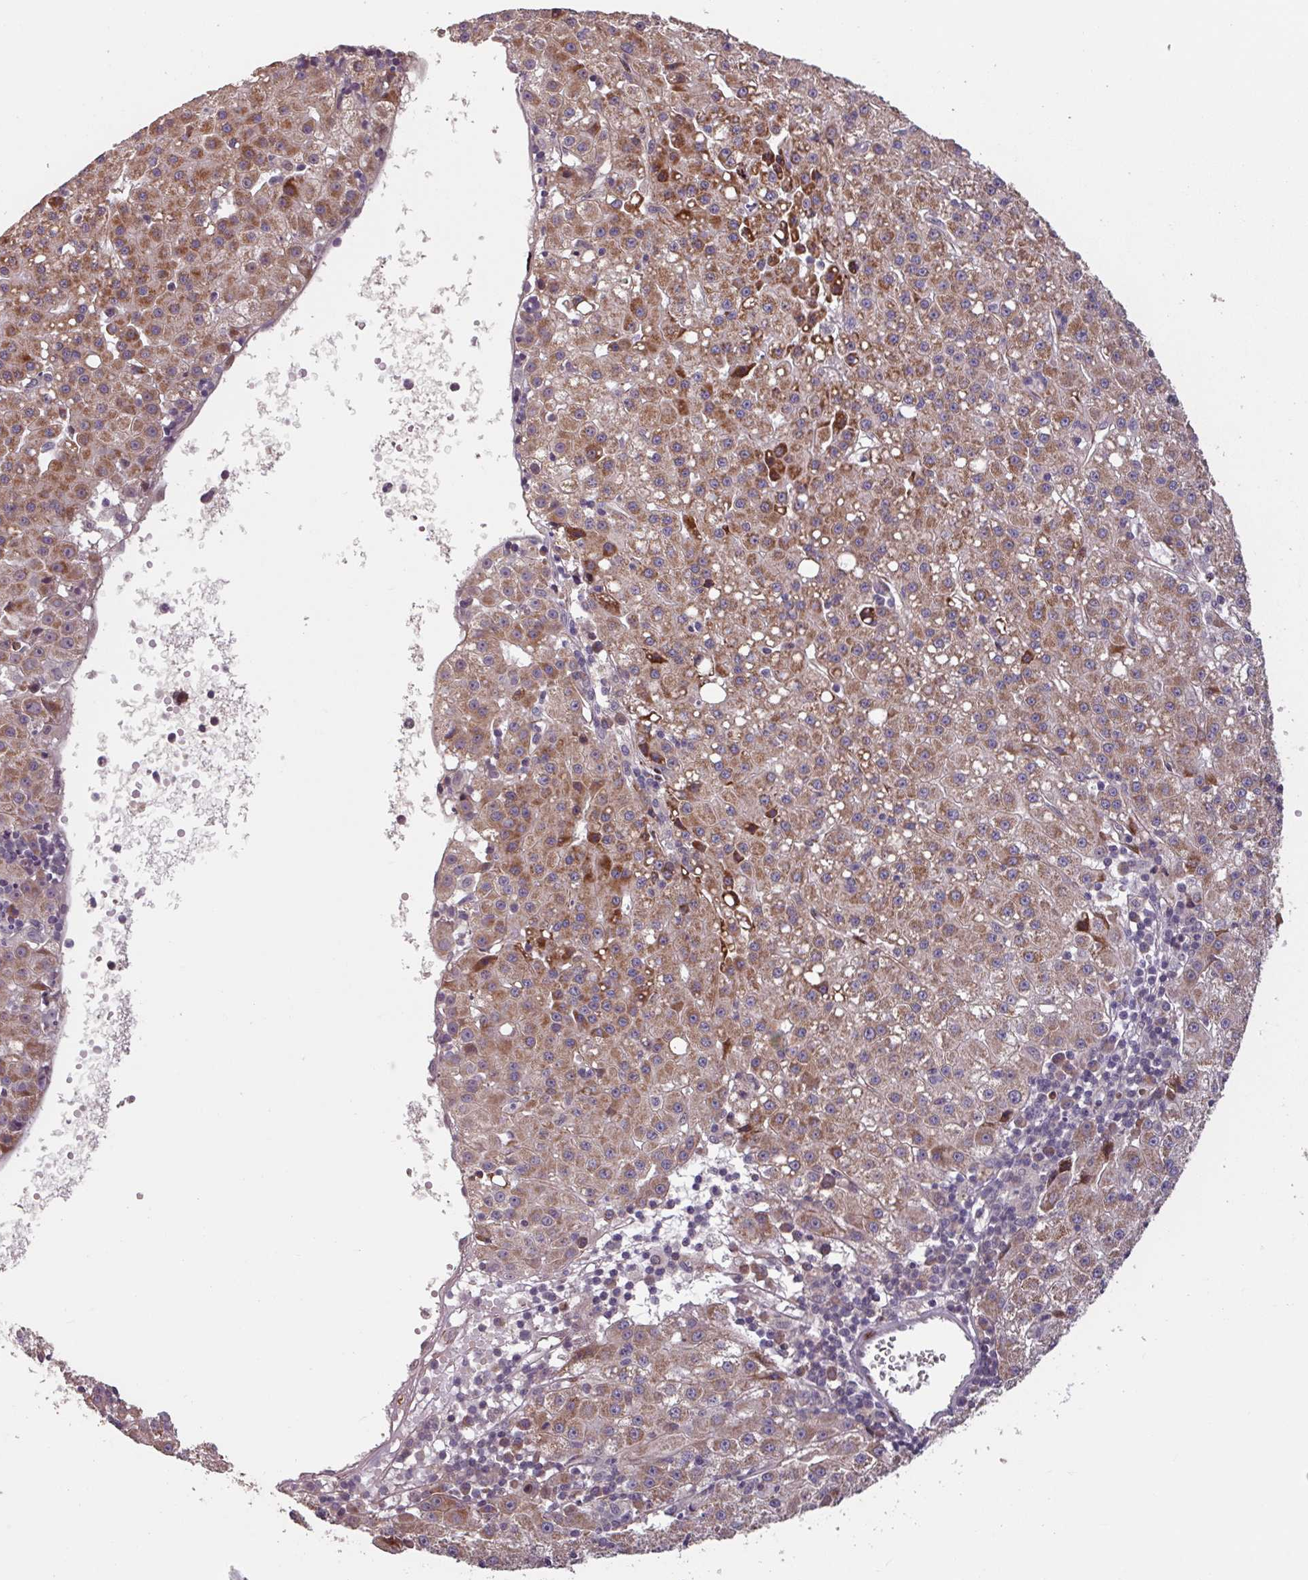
{"staining": {"intensity": "strong", "quantity": ">75%", "location": "cytoplasmic/membranous"}, "tissue": "liver cancer", "cell_type": "Tumor cells", "image_type": "cancer", "snomed": [{"axis": "morphology", "description": "Carcinoma, Hepatocellular, NOS"}, {"axis": "topography", "description": "Liver"}], "caption": "Tumor cells show high levels of strong cytoplasmic/membranous positivity in approximately >75% of cells in liver cancer (hepatocellular carcinoma).", "gene": "TMEM88", "patient": {"sex": "male", "age": 76}}